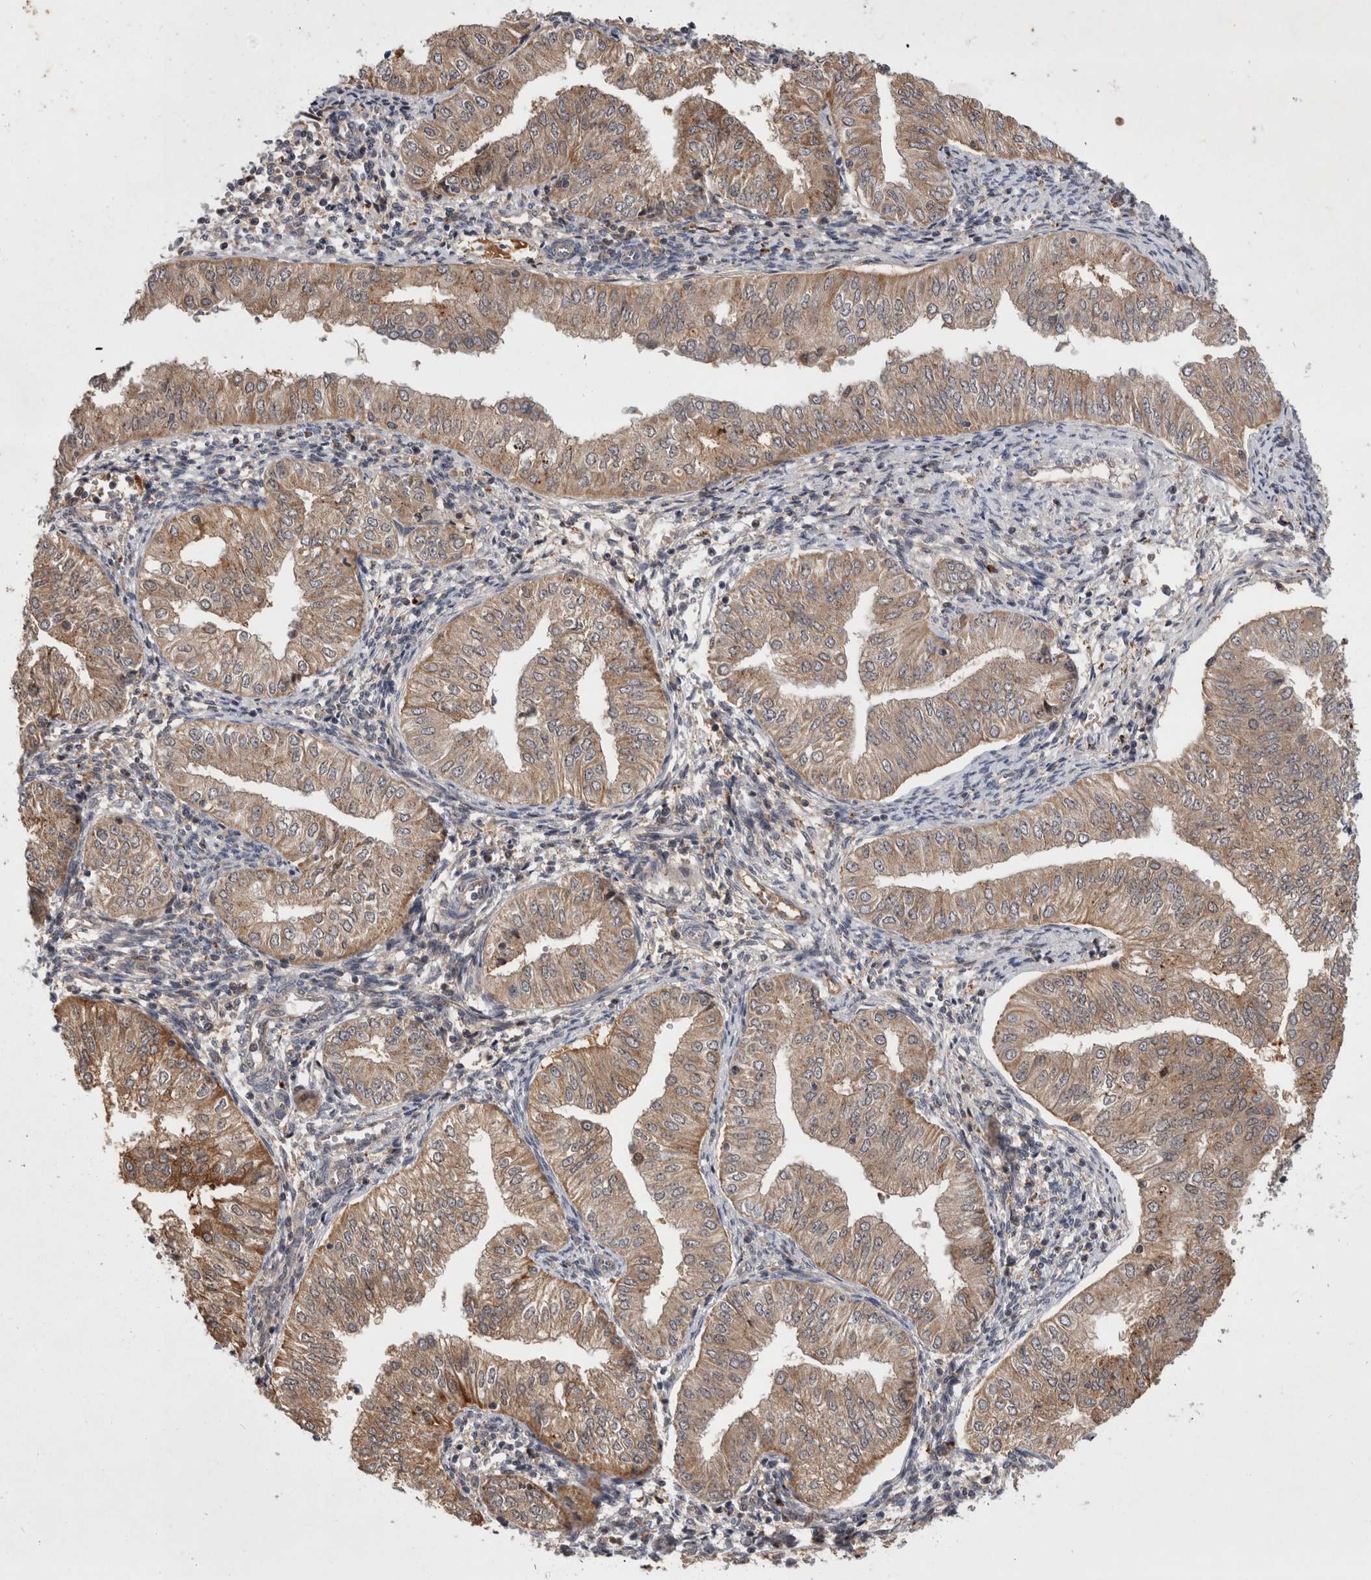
{"staining": {"intensity": "moderate", "quantity": ">75%", "location": "cytoplasmic/membranous"}, "tissue": "endometrial cancer", "cell_type": "Tumor cells", "image_type": "cancer", "snomed": [{"axis": "morphology", "description": "Normal tissue, NOS"}, {"axis": "morphology", "description": "Adenocarcinoma, NOS"}, {"axis": "topography", "description": "Endometrium"}], "caption": "Moderate cytoplasmic/membranous protein expression is identified in approximately >75% of tumor cells in endometrial cancer (adenocarcinoma).", "gene": "MRPL37", "patient": {"sex": "female", "age": 53}}